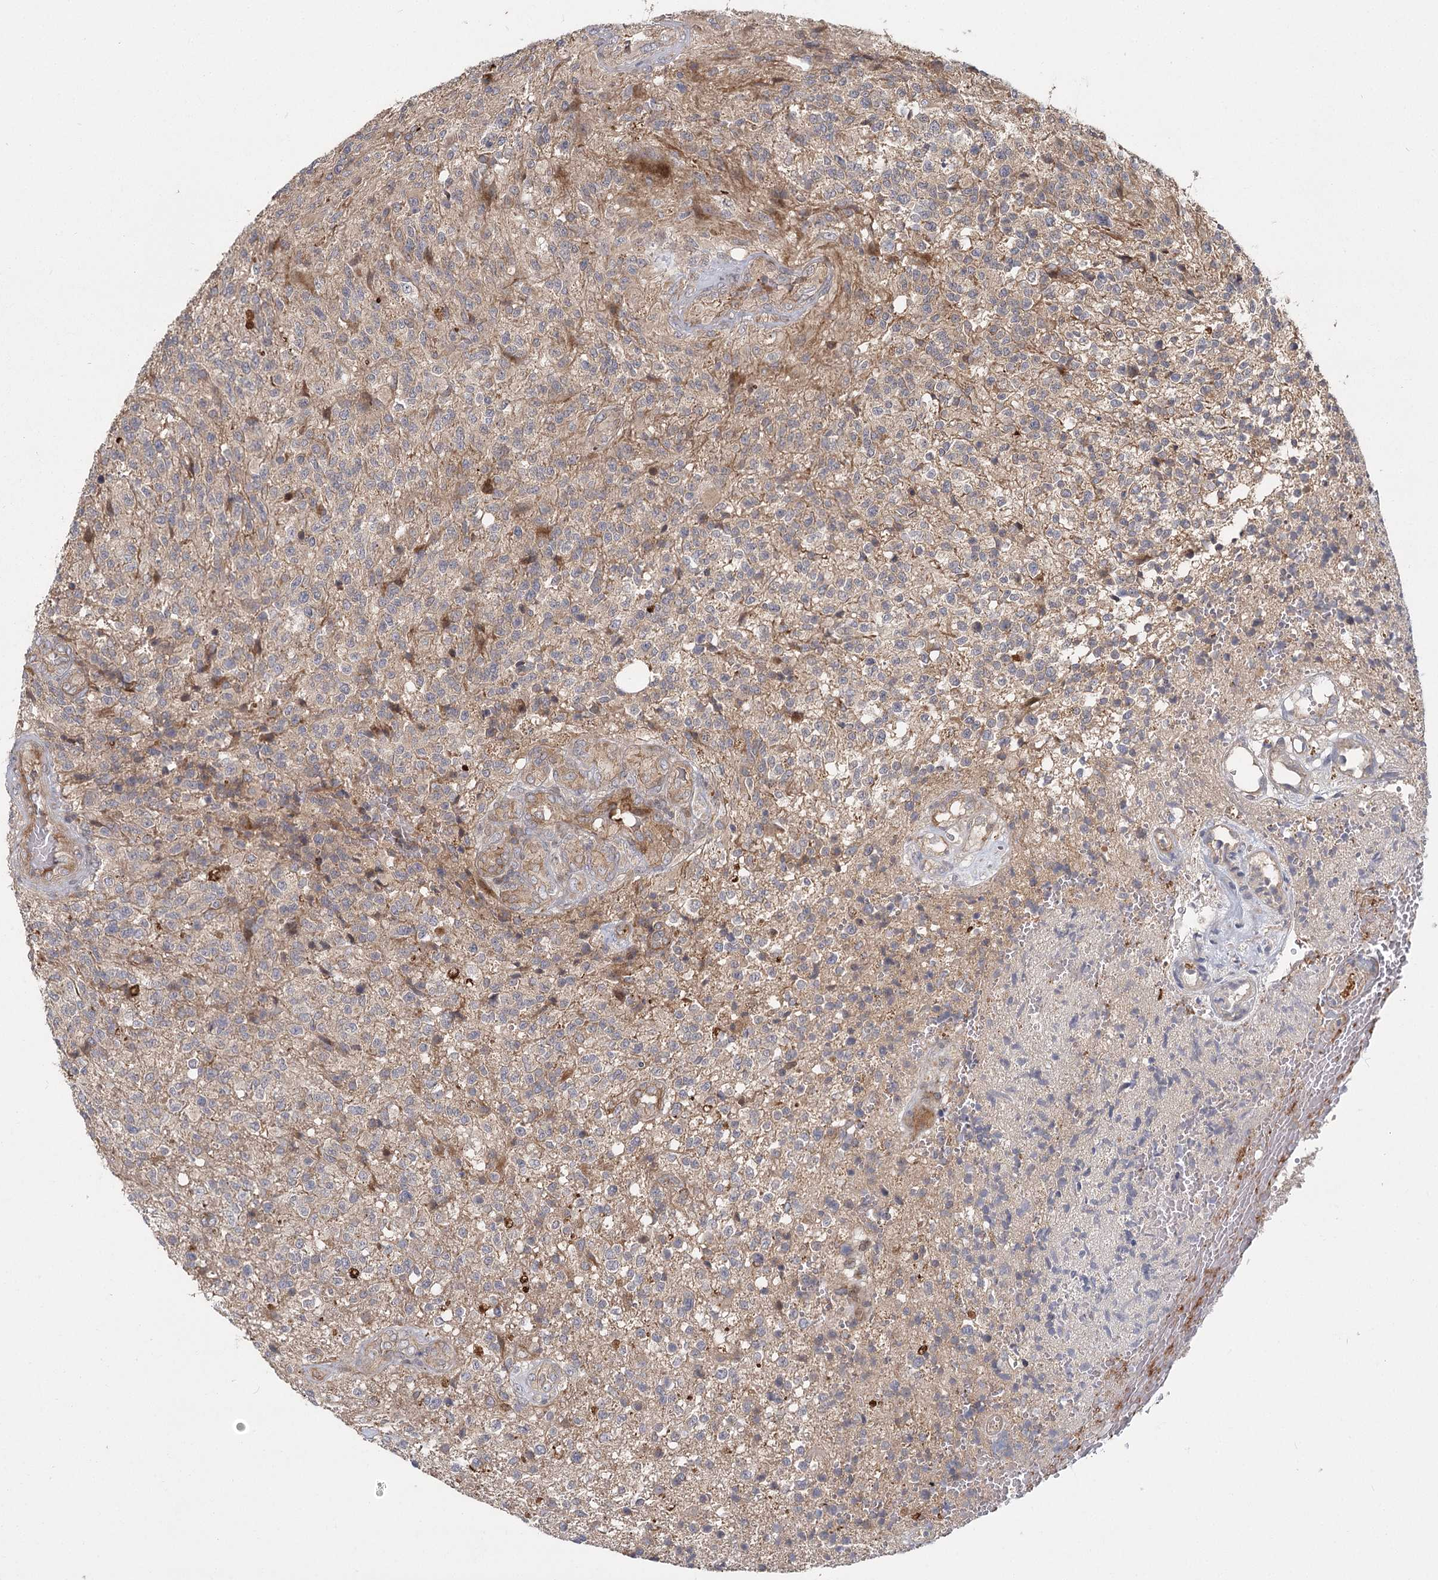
{"staining": {"intensity": "weak", "quantity": "<25%", "location": "cytoplasmic/membranous"}, "tissue": "glioma", "cell_type": "Tumor cells", "image_type": "cancer", "snomed": [{"axis": "morphology", "description": "Glioma, malignant, High grade"}, {"axis": "topography", "description": "Brain"}], "caption": "The micrograph shows no staining of tumor cells in glioma.", "gene": "RAPGEF6", "patient": {"sex": "male", "age": 56}}